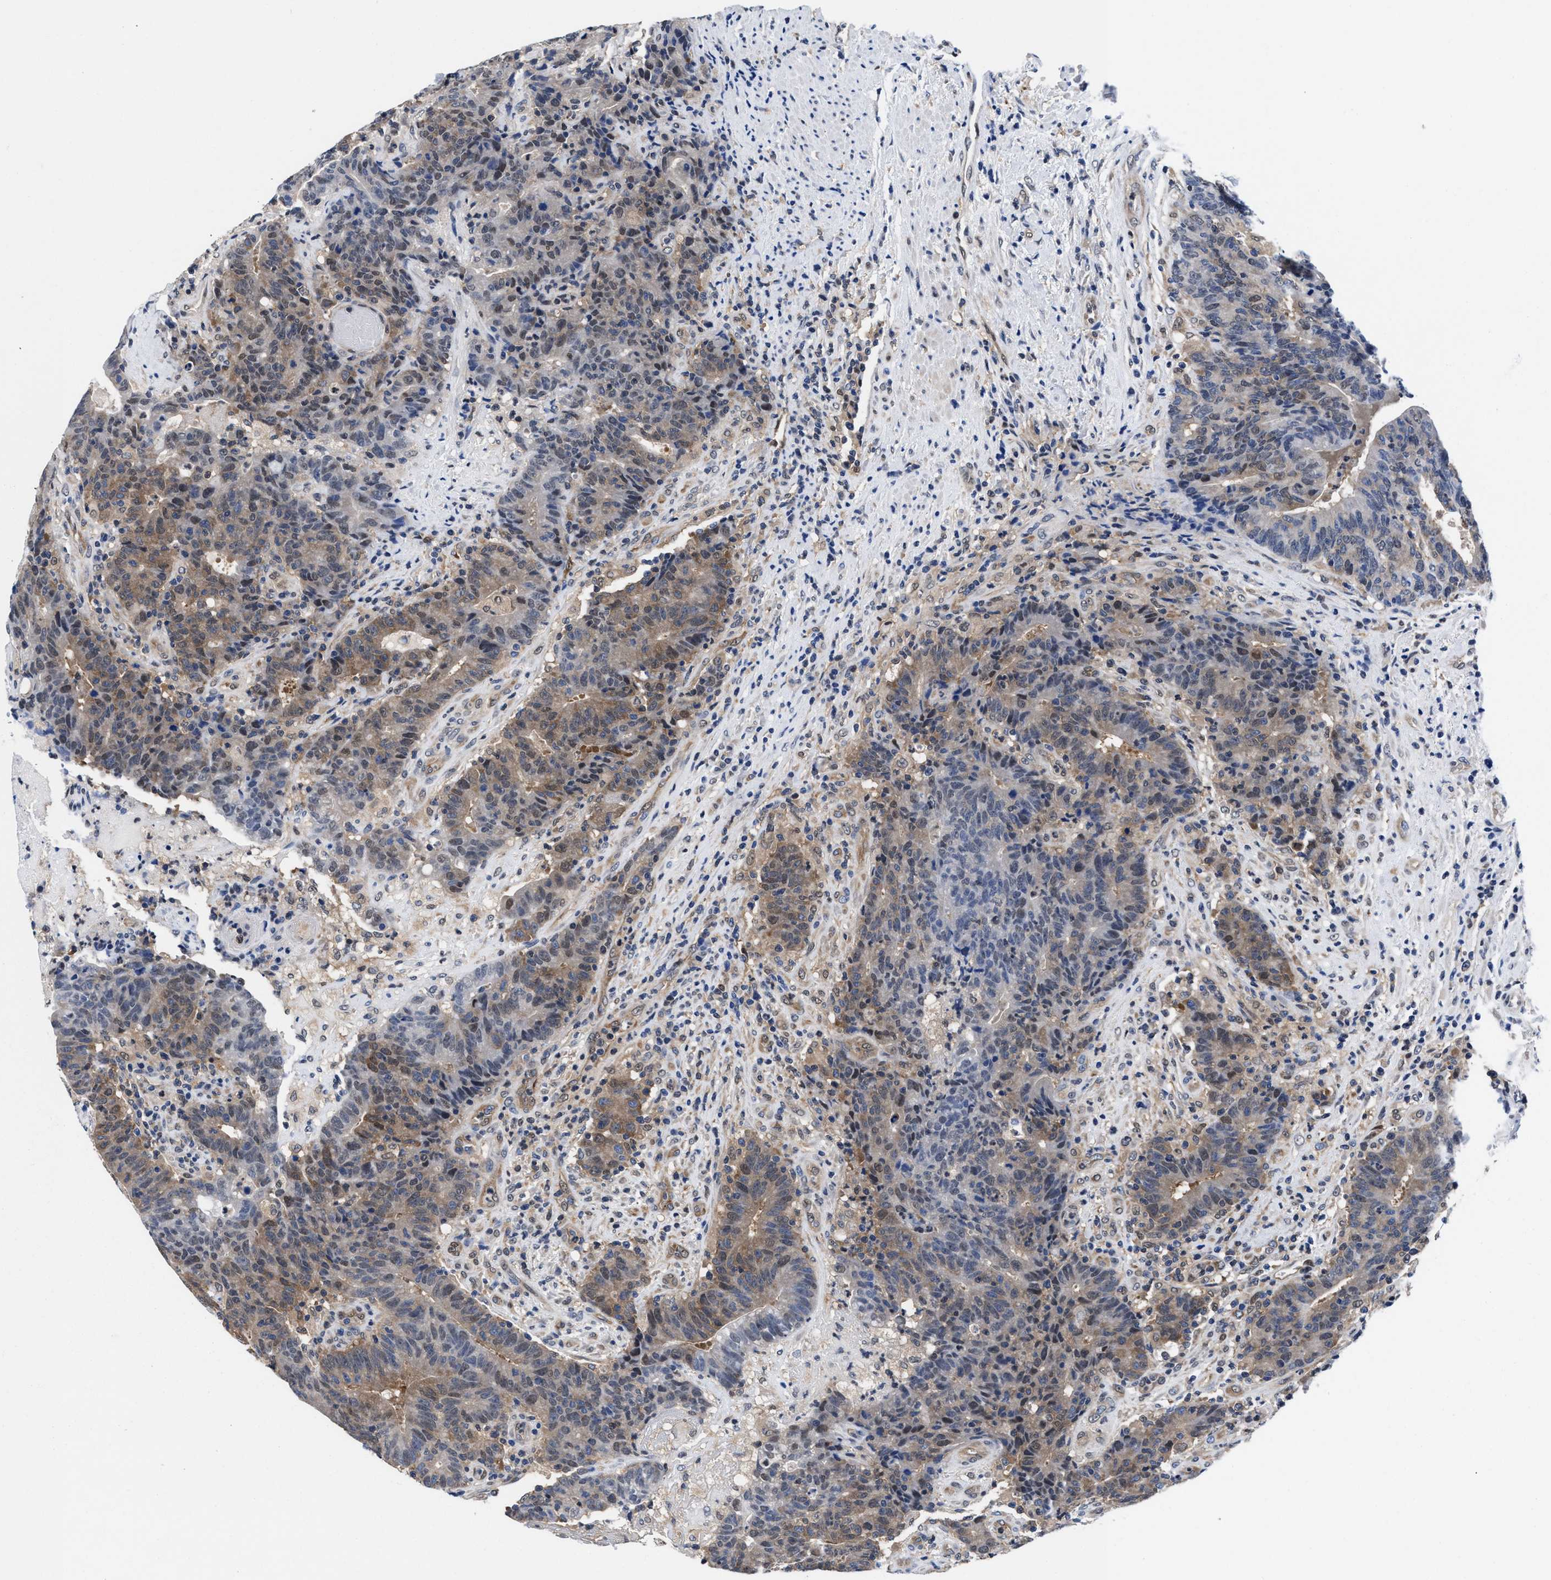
{"staining": {"intensity": "weak", "quantity": "25%-75%", "location": "cytoplasmic/membranous,nuclear"}, "tissue": "colorectal cancer", "cell_type": "Tumor cells", "image_type": "cancer", "snomed": [{"axis": "morphology", "description": "Normal tissue, NOS"}, {"axis": "morphology", "description": "Adenocarcinoma, NOS"}, {"axis": "topography", "description": "Colon"}], "caption": "High-power microscopy captured an immunohistochemistry (IHC) histopathology image of colorectal cancer (adenocarcinoma), revealing weak cytoplasmic/membranous and nuclear staining in approximately 25%-75% of tumor cells. The protein of interest is stained brown, and the nuclei are stained in blue (DAB IHC with brightfield microscopy, high magnification).", "gene": "ACLY", "patient": {"sex": "female", "age": 75}}